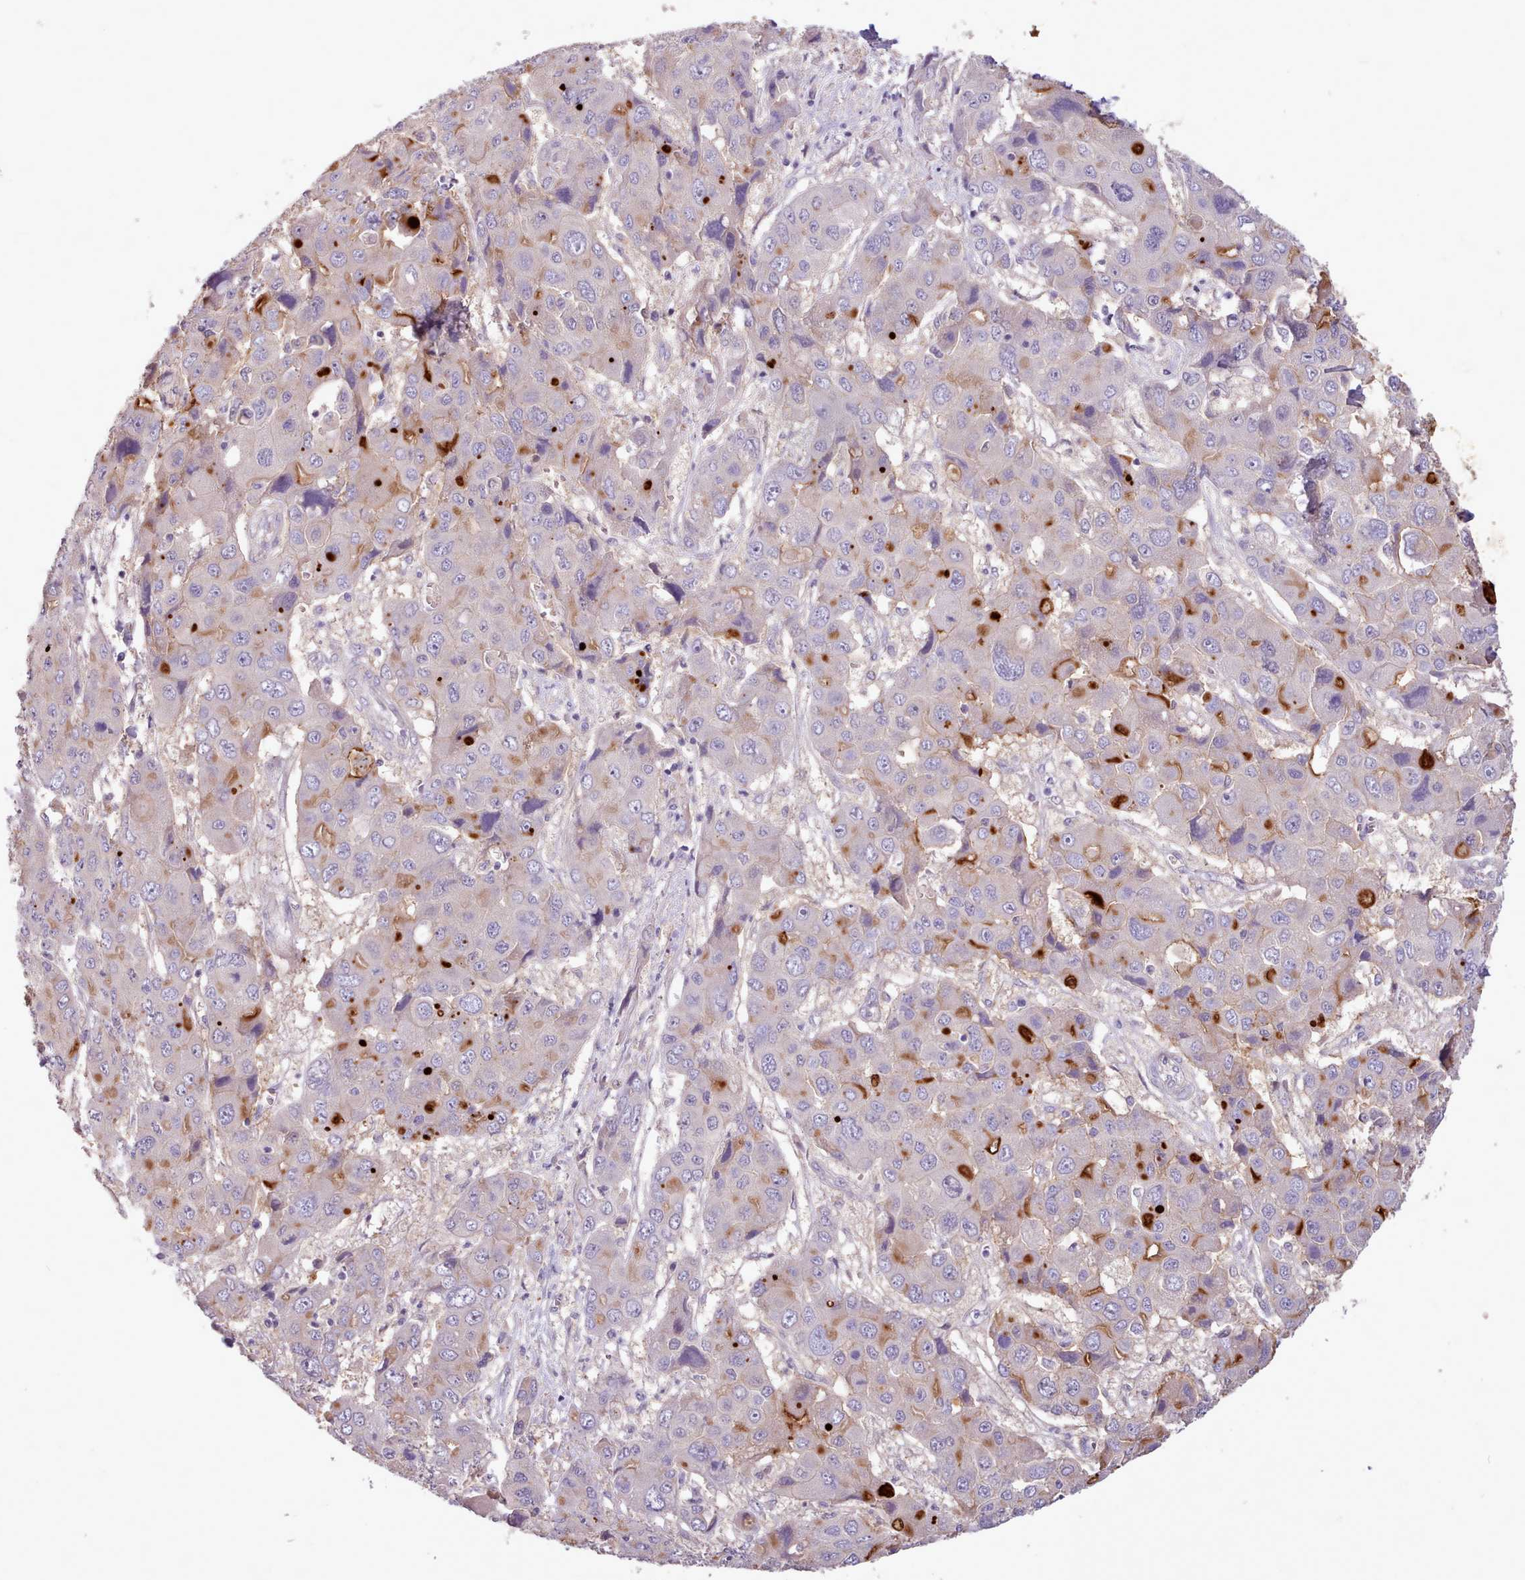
{"staining": {"intensity": "moderate", "quantity": "<25%", "location": "cytoplasmic/membranous"}, "tissue": "liver cancer", "cell_type": "Tumor cells", "image_type": "cancer", "snomed": [{"axis": "morphology", "description": "Cholangiocarcinoma"}, {"axis": "topography", "description": "Liver"}], "caption": "Human cholangiocarcinoma (liver) stained for a protein (brown) shows moderate cytoplasmic/membranous positive positivity in approximately <25% of tumor cells.", "gene": "ZNF607", "patient": {"sex": "male", "age": 67}}